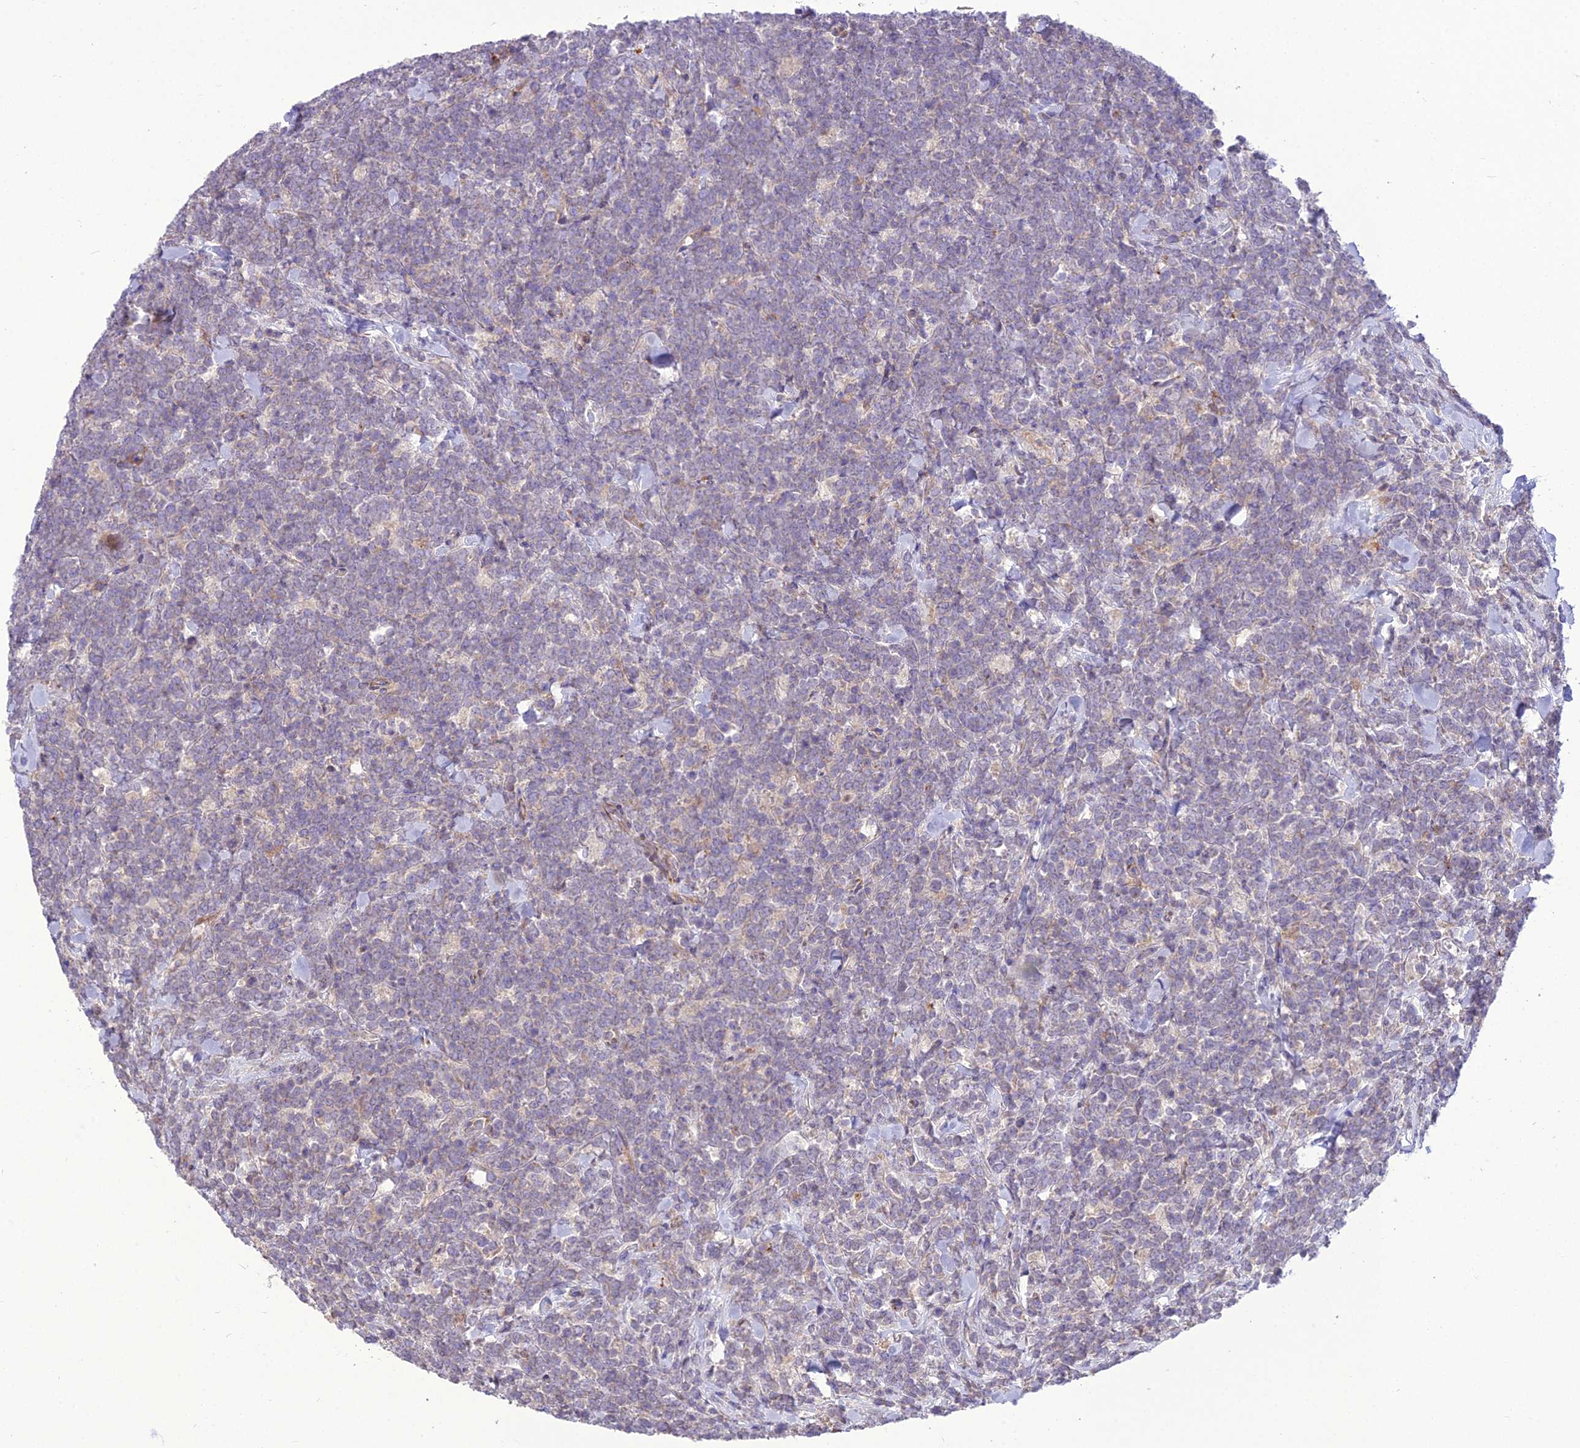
{"staining": {"intensity": "negative", "quantity": "none", "location": "none"}, "tissue": "lymphoma", "cell_type": "Tumor cells", "image_type": "cancer", "snomed": [{"axis": "morphology", "description": "Malignant lymphoma, non-Hodgkin's type, High grade"}, {"axis": "topography", "description": "Small intestine"}], "caption": "Immunohistochemical staining of human lymphoma displays no significant staining in tumor cells. (DAB (3,3'-diaminobenzidine) IHC visualized using brightfield microscopy, high magnification).", "gene": "SPRYD7", "patient": {"sex": "male", "age": 8}}